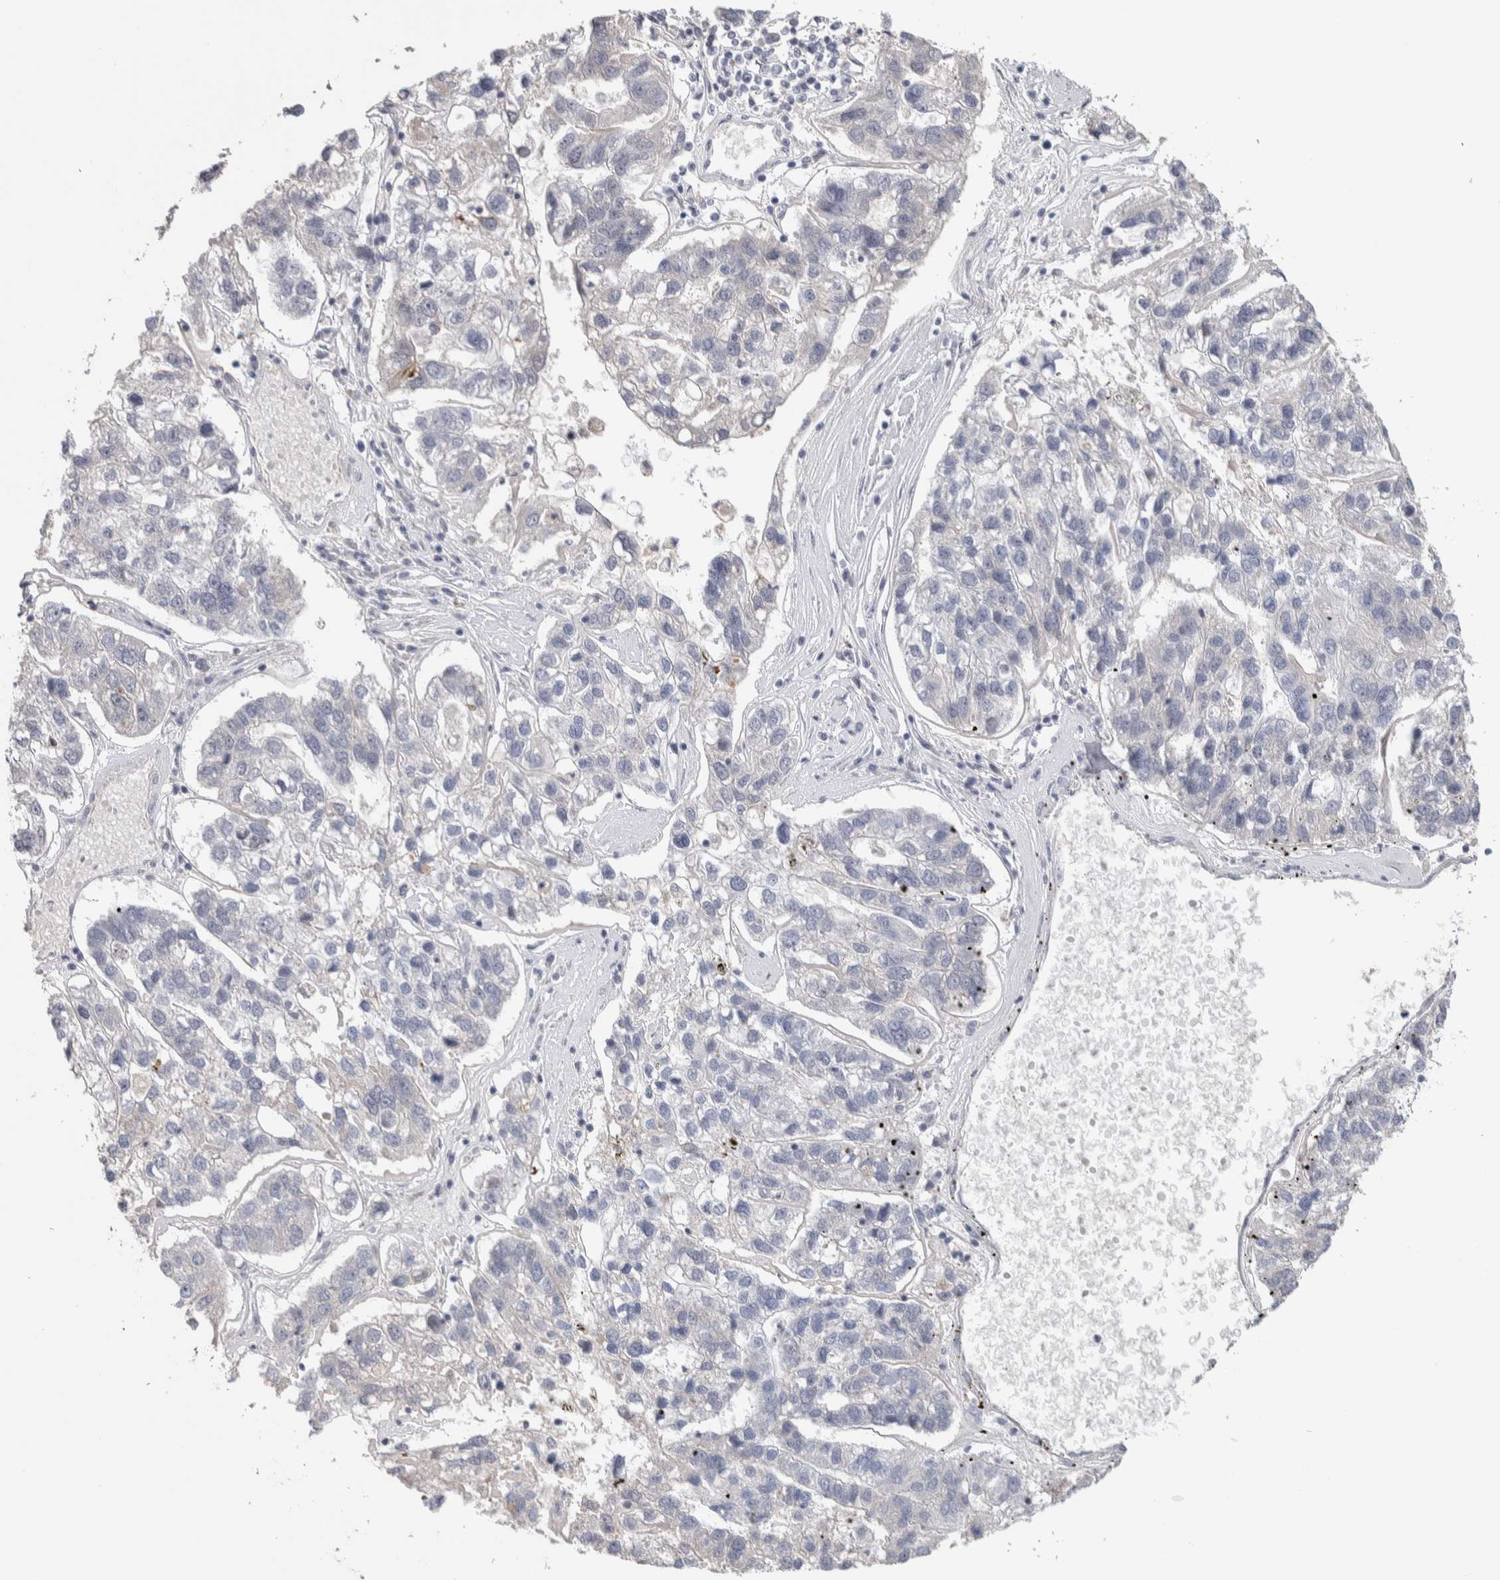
{"staining": {"intensity": "negative", "quantity": "none", "location": "none"}, "tissue": "pancreatic cancer", "cell_type": "Tumor cells", "image_type": "cancer", "snomed": [{"axis": "morphology", "description": "Adenocarcinoma, NOS"}, {"axis": "topography", "description": "Pancreas"}], "caption": "There is no significant staining in tumor cells of pancreatic cancer.", "gene": "TMEM102", "patient": {"sex": "female", "age": 61}}